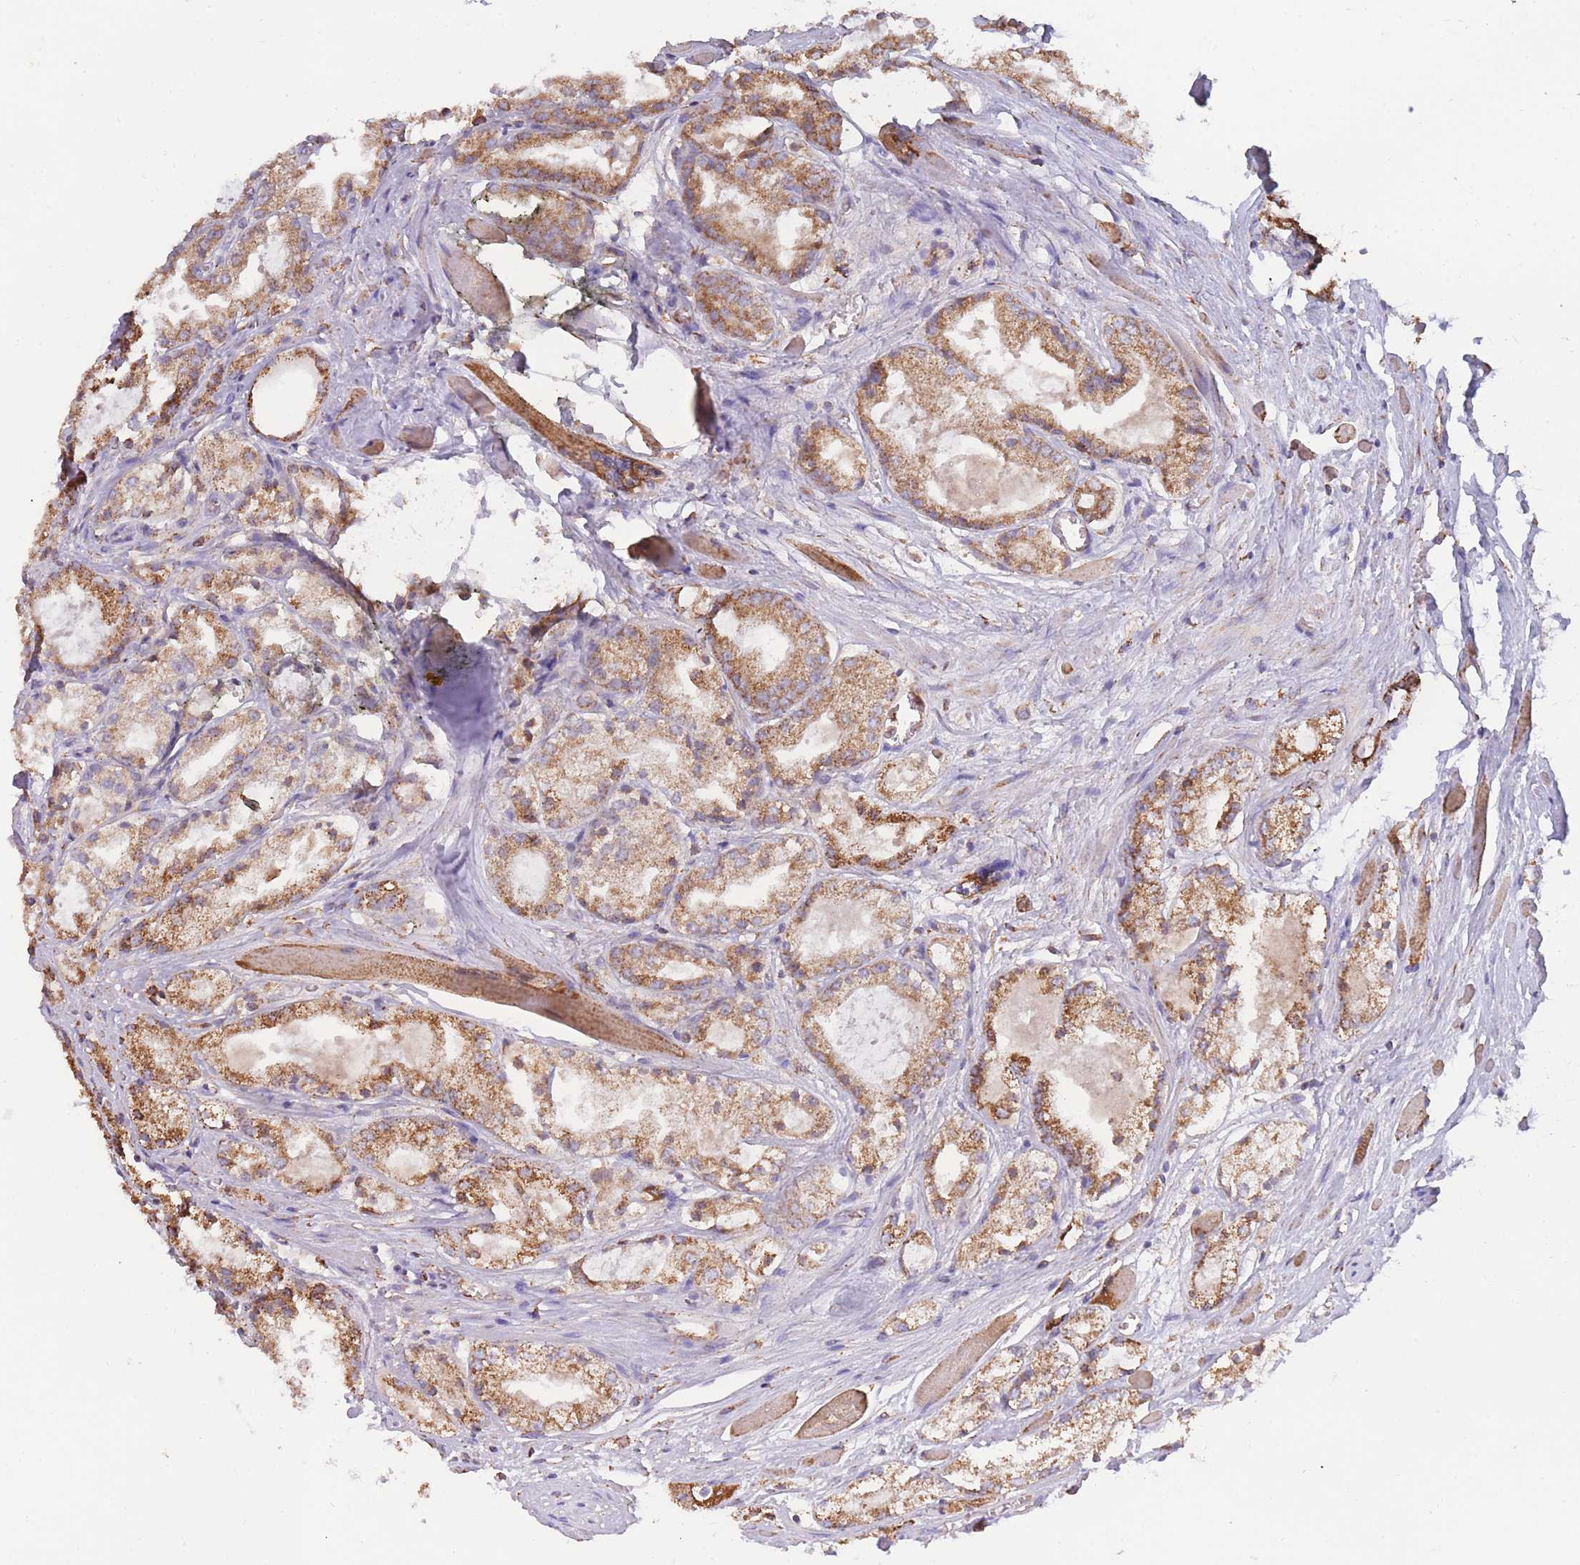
{"staining": {"intensity": "moderate", "quantity": ">75%", "location": "cytoplasmic/membranous"}, "tissue": "prostate cancer", "cell_type": "Tumor cells", "image_type": "cancer", "snomed": [{"axis": "morphology", "description": "Adenocarcinoma, Low grade"}, {"axis": "topography", "description": "Prostate"}], "caption": "Prostate low-grade adenocarcinoma stained for a protein displays moderate cytoplasmic/membranous positivity in tumor cells.", "gene": "MRPL17", "patient": {"sex": "male", "age": 67}}